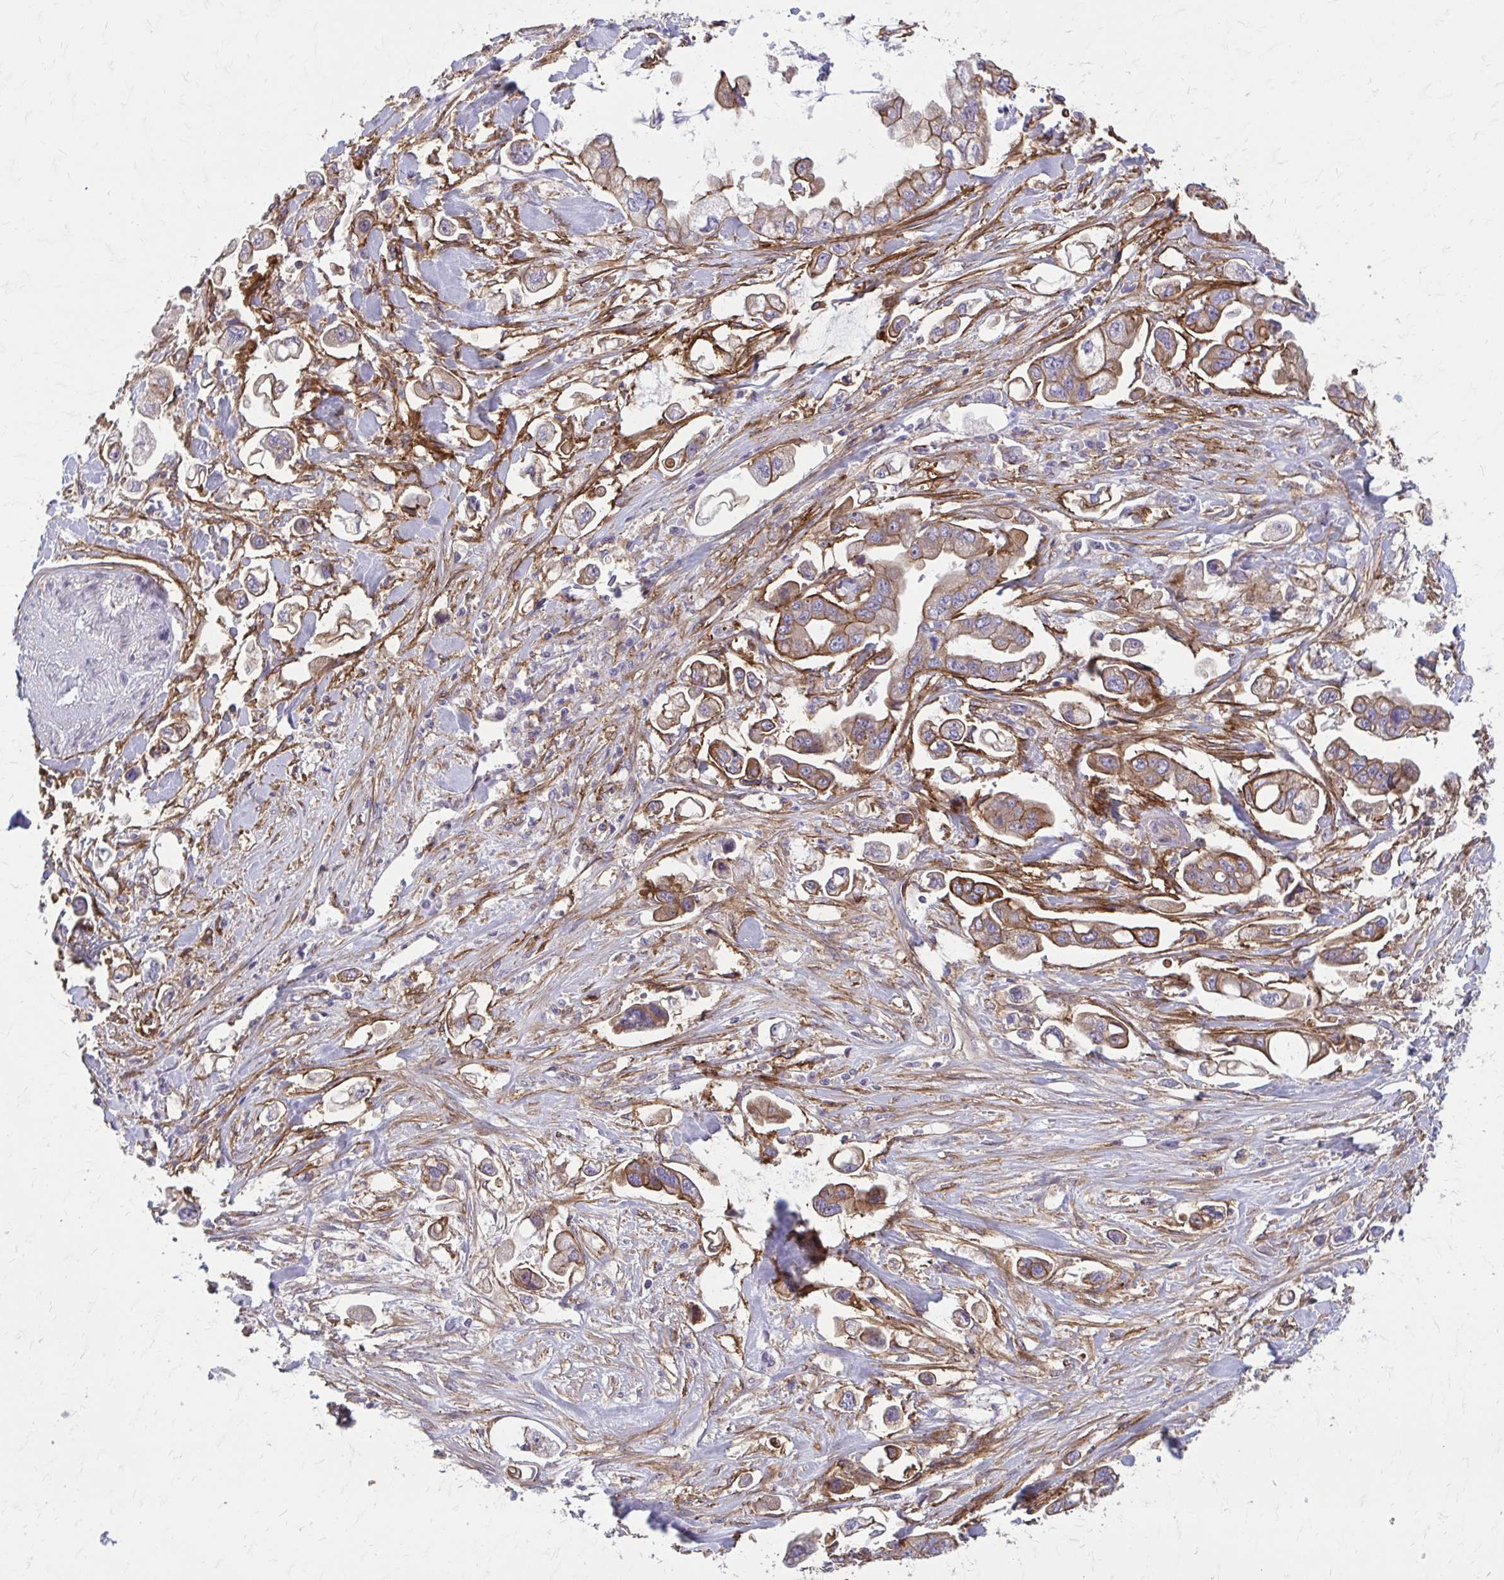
{"staining": {"intensity": "strong", "quantity": "25%-75%", "location": "cytoplasmic/membranous"}, "tissue": "stomach cancer", "cell_type": "Tumor cells", "image_type": "cancer", "snomed": [{"axis": "morphology", "description": "Adenocarcinoma, NOS"}, {"axis": "topography", "description": "Stomach"}], "caption": "Immunohistochemistry (DAB (3,3'-diaminobenzidine)) staining of human stomach cancer (adenocarcinoma) displays strong cytoplasmic/membranous protein positivity in about 25%-75% of tumor cells.", "gene": "FAP", "patient": {"sex": "male", "age": 62}}